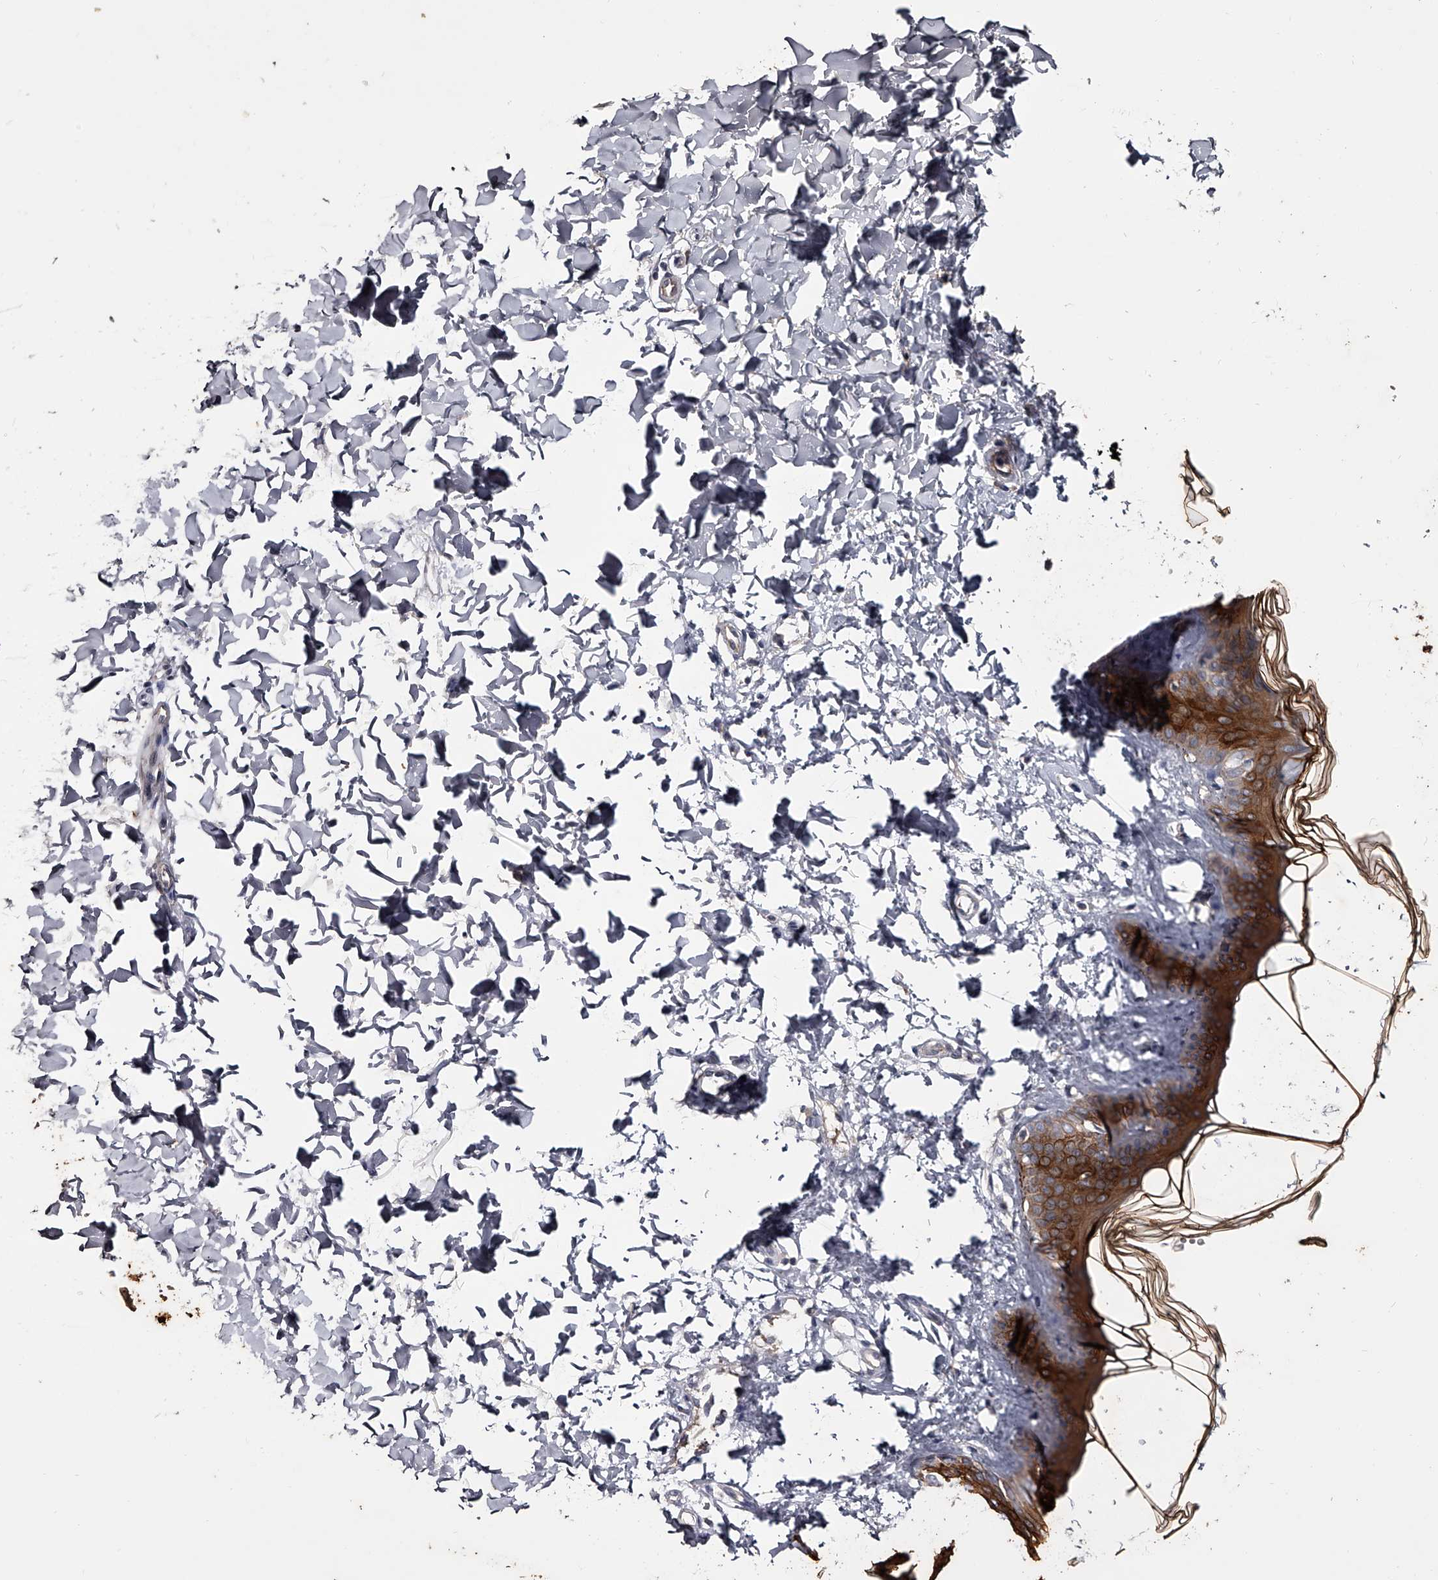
{"staining": {"intensity": "negative", "quantity": "none", "location": "none"}, "tissue": "skin", "cell_type": "Fibroblasts", "image_type": "normal", "snomed": [{"axis": "morphology", "description": "Normal tissue, NOS"}, {"axis": "topography", "description": "Skin"}], "caption": "This histopathology image is of normal skin stained with immunohistochemistry to label a protein in brown with the nuclei are counter-stained blue. There is no staining in fibroblasts. Brightfield microscopy of immunohistochemistry stained with DAB (3,3'-diaminobenzidine) (brown) and hematoxylin (blue), captured at high magnification.", "gene": "MDN1", "patient": {"sex": "female", "age": 17}}